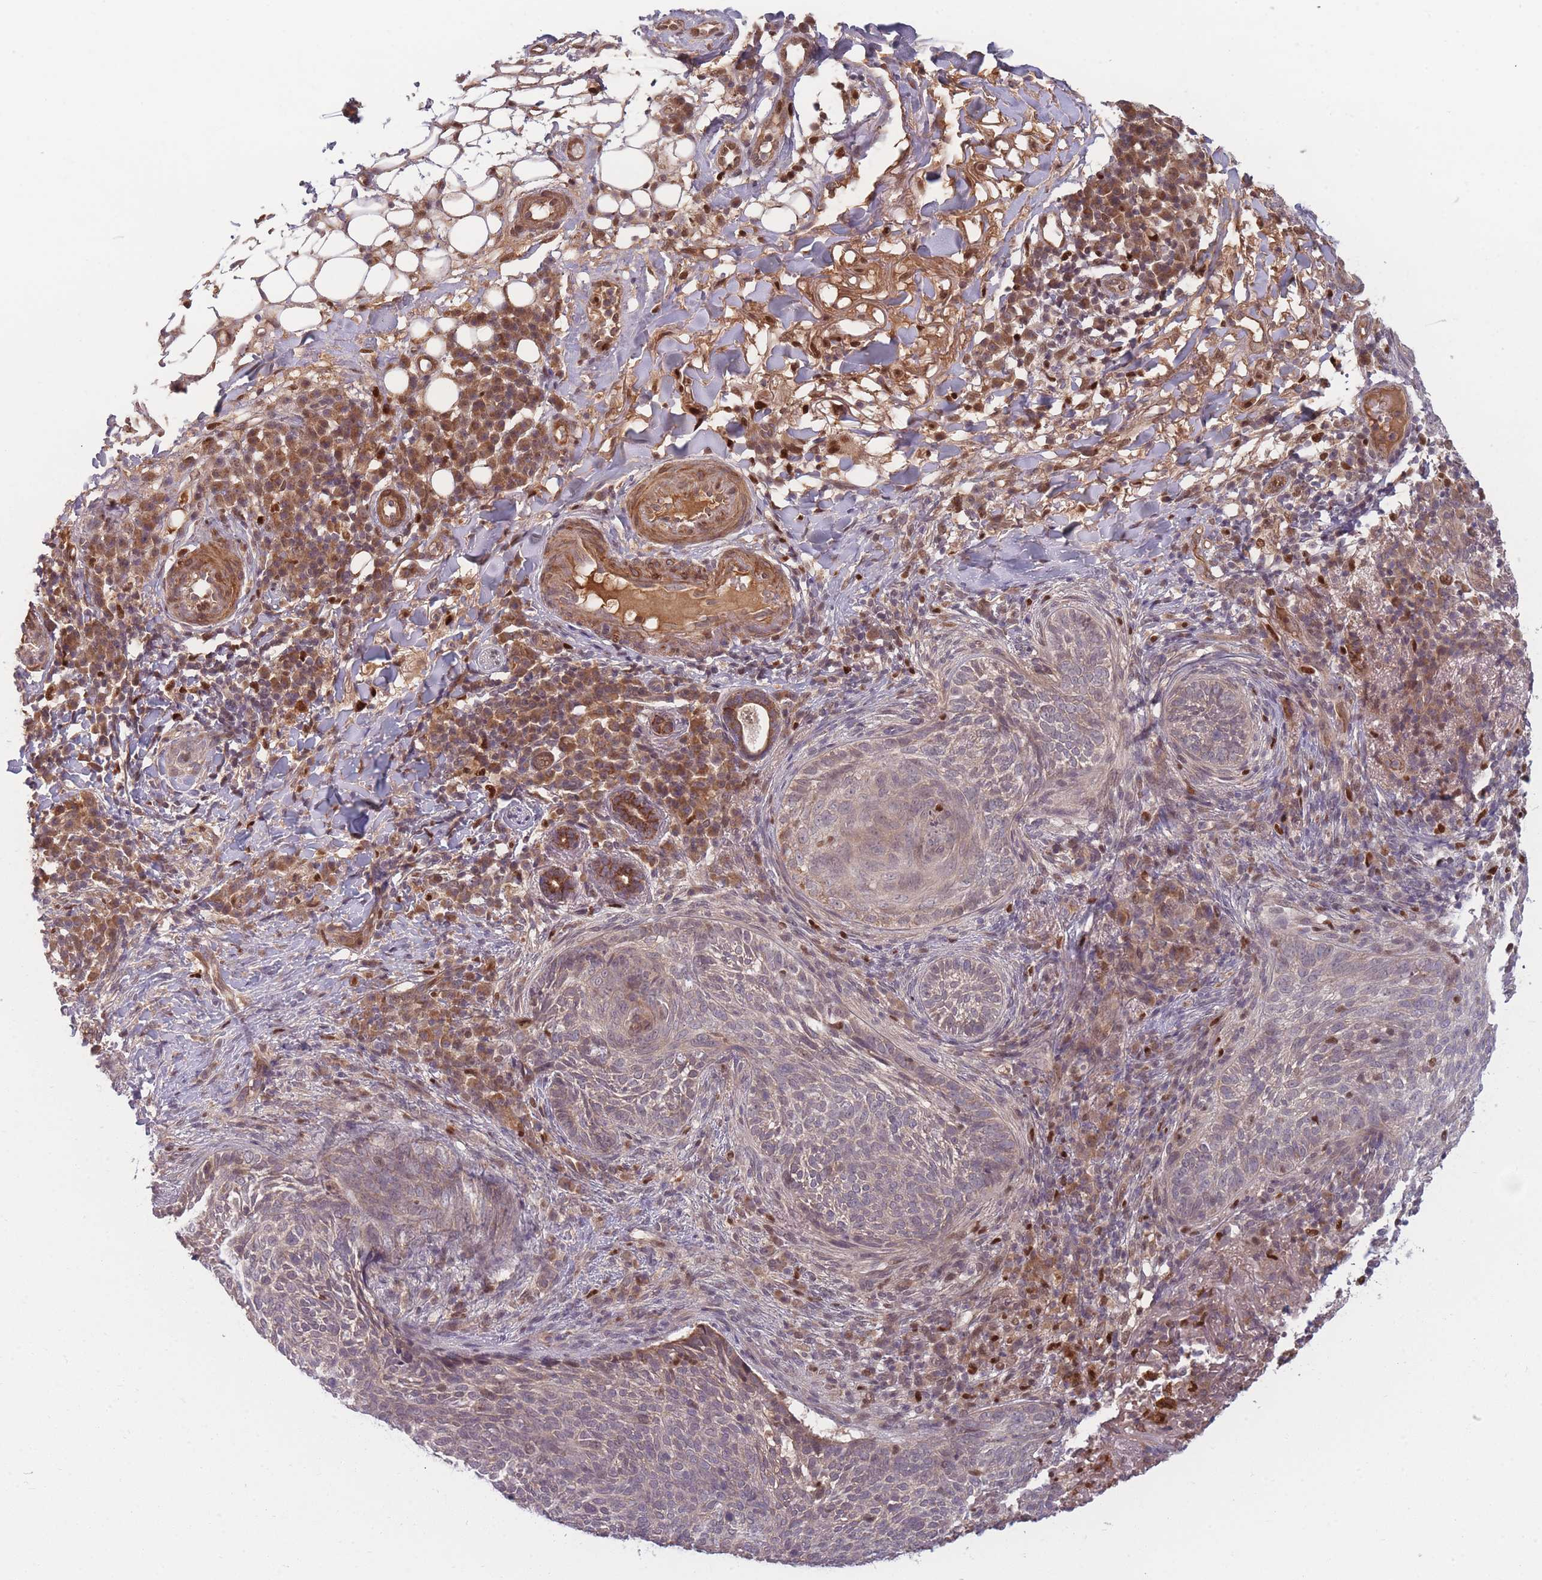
{"staining": {"intensity": "weak", "quantity": "25%-75%", "location": "cytoplasmic/membranous"}, "tissue": "skin cancer", "cell_type": "Tumor cells", "image_type": "cancer", "snomed": [{"axis": "morphology", "description": "Basal cell carcinoma"}, {"axis": "topography", "description": "Skin"}], "caption": "A histopathology image of skin cancer stained for a protein shows weak cytoplasmic/membranous brown staining in tumor cells.", "gene": "FAM153A", "patient": {"sex": "male", "age": 85}}